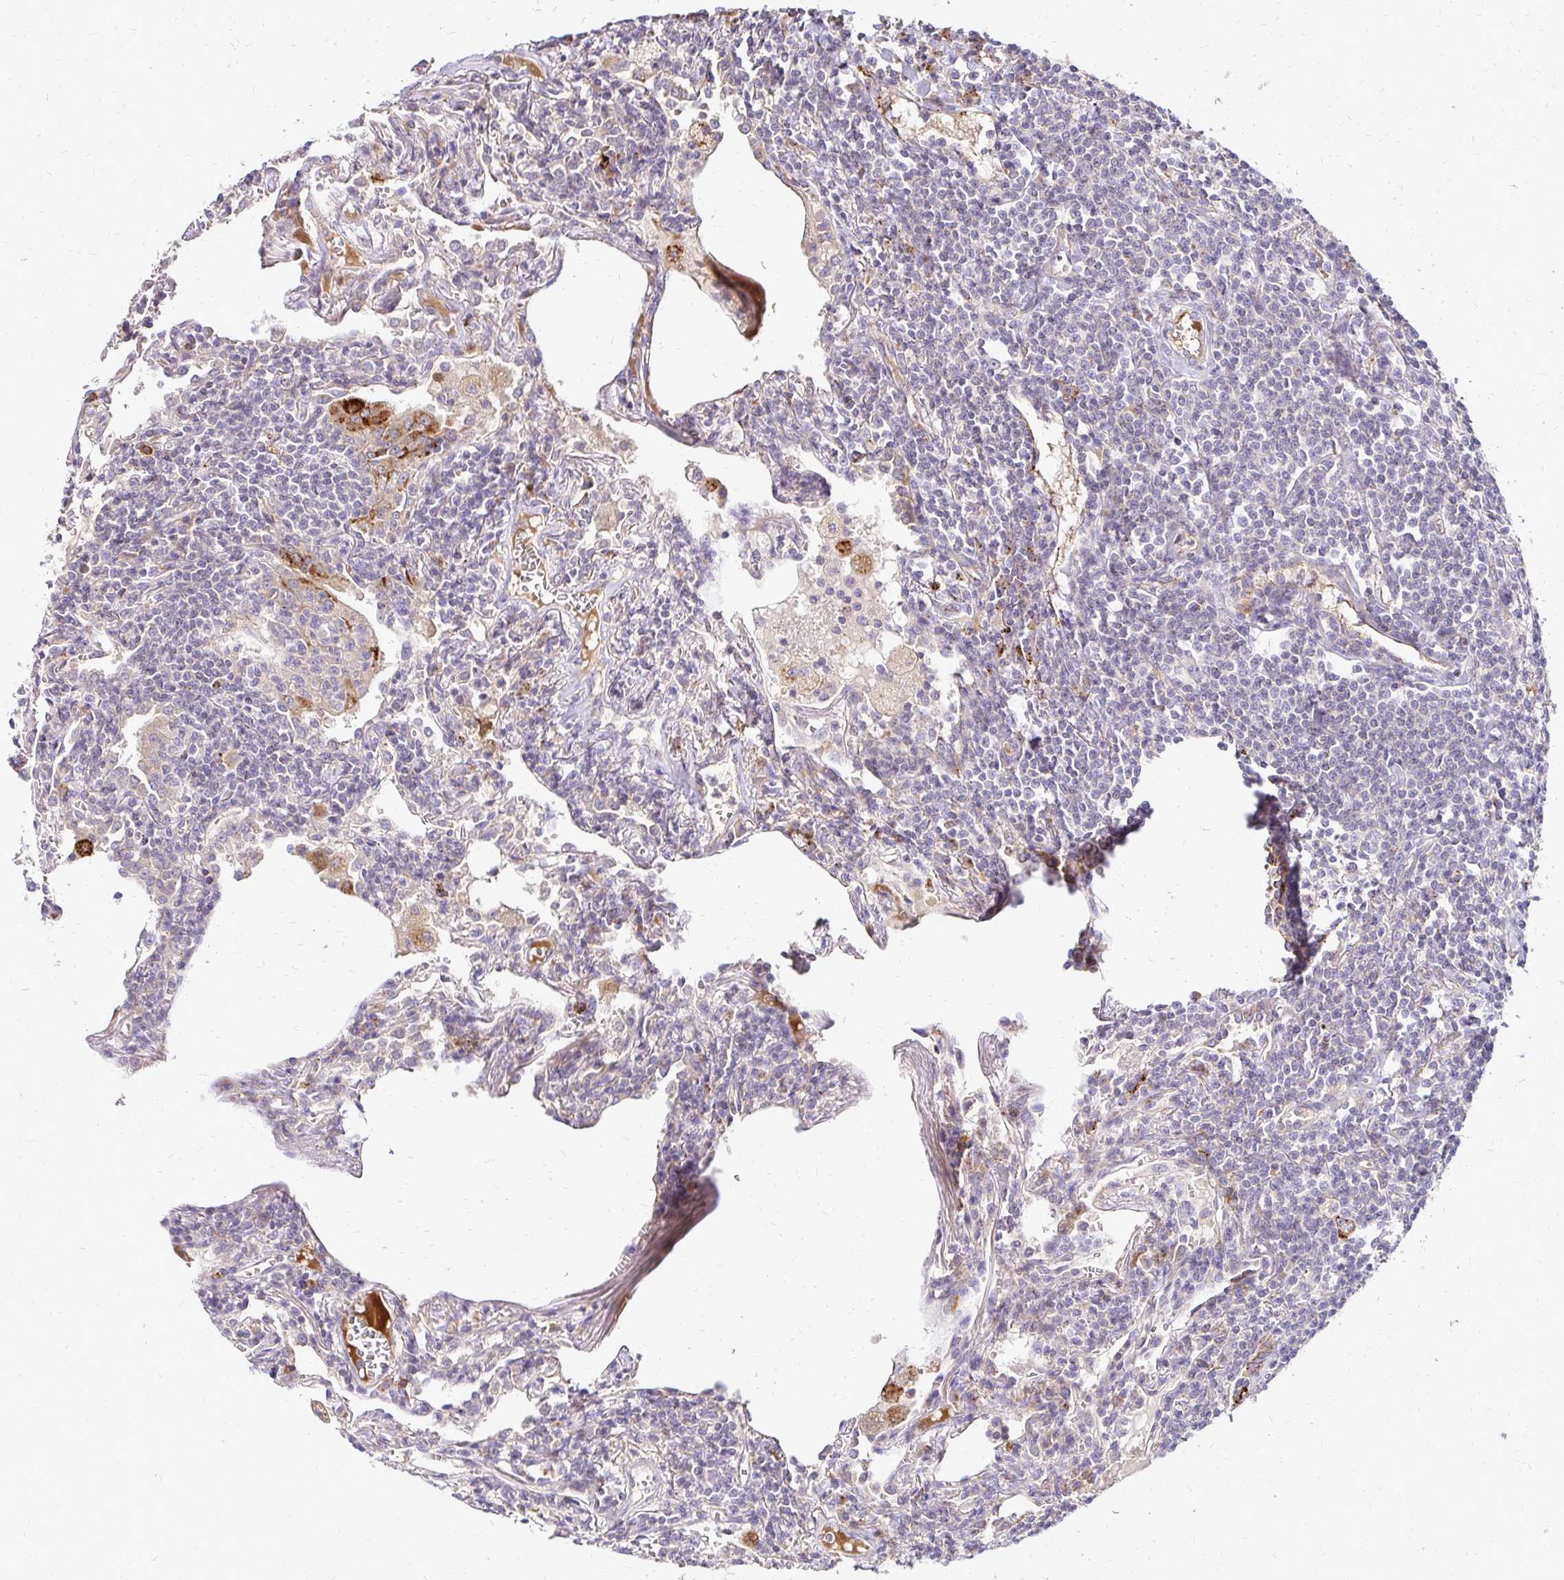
{"staining": {"intensity": "negative", "quantity": "none", "location": "none"}, "tissue": "lymphoma", "cell_type": "Tumor cells", "image_type": "cancer", "snomed": [{"axis": "morphology", "description": "Malignant lymphoma, non-Hodgkin's type, Low grade"}, {"axis": "topography", "description": "Lung"}], "caption": "High magnification brightfield microscopy of lymphoma stained with DAB (3,3'-diaminobenzidine) (brown) and counterstained with hematoxylin (blue): tumor cells show no significant positivity.", "gene": "IDUA", "patient": {"sex": "female", "age": 71}}